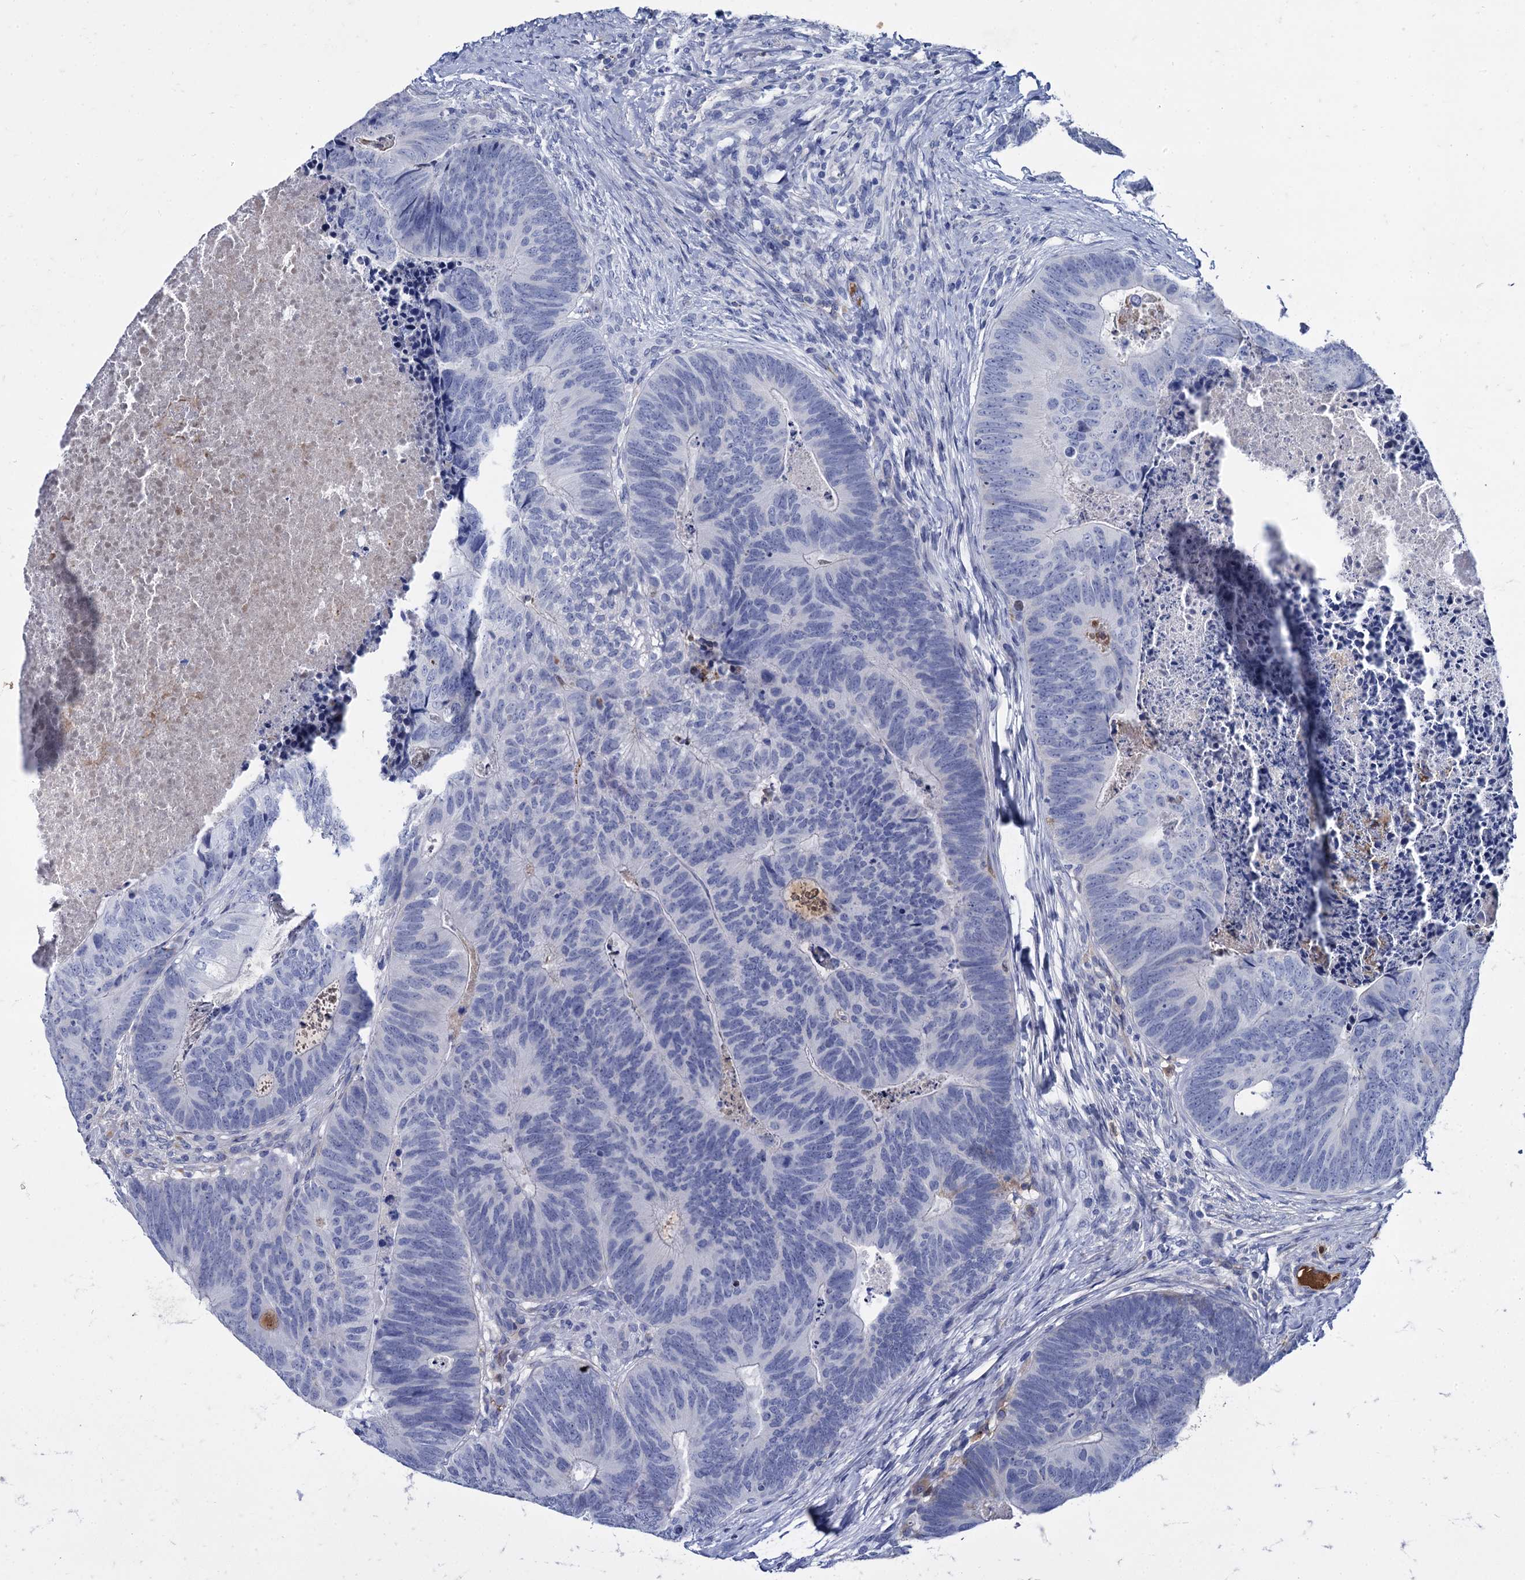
{"staining": {"intensity": "negative", "quantity": "none", "location": "none"}, "tissue": "colorectal cancer", "cell_type": "Tumor cells", "image_type": "cancer", "snomed": [{"axis": "morphology", "description": "Adenocarcinoma, NOS"}, {"axis": "topography", "description": "Colon"}], "caption": "Tumor cells are negative for protein expression in human colorectal cancer. (Immunohistochemistry (ihc), brightfield microscopy, high magnification).", "gene": "TMEM72", "patient": {"sex": "female", "age": 67}}